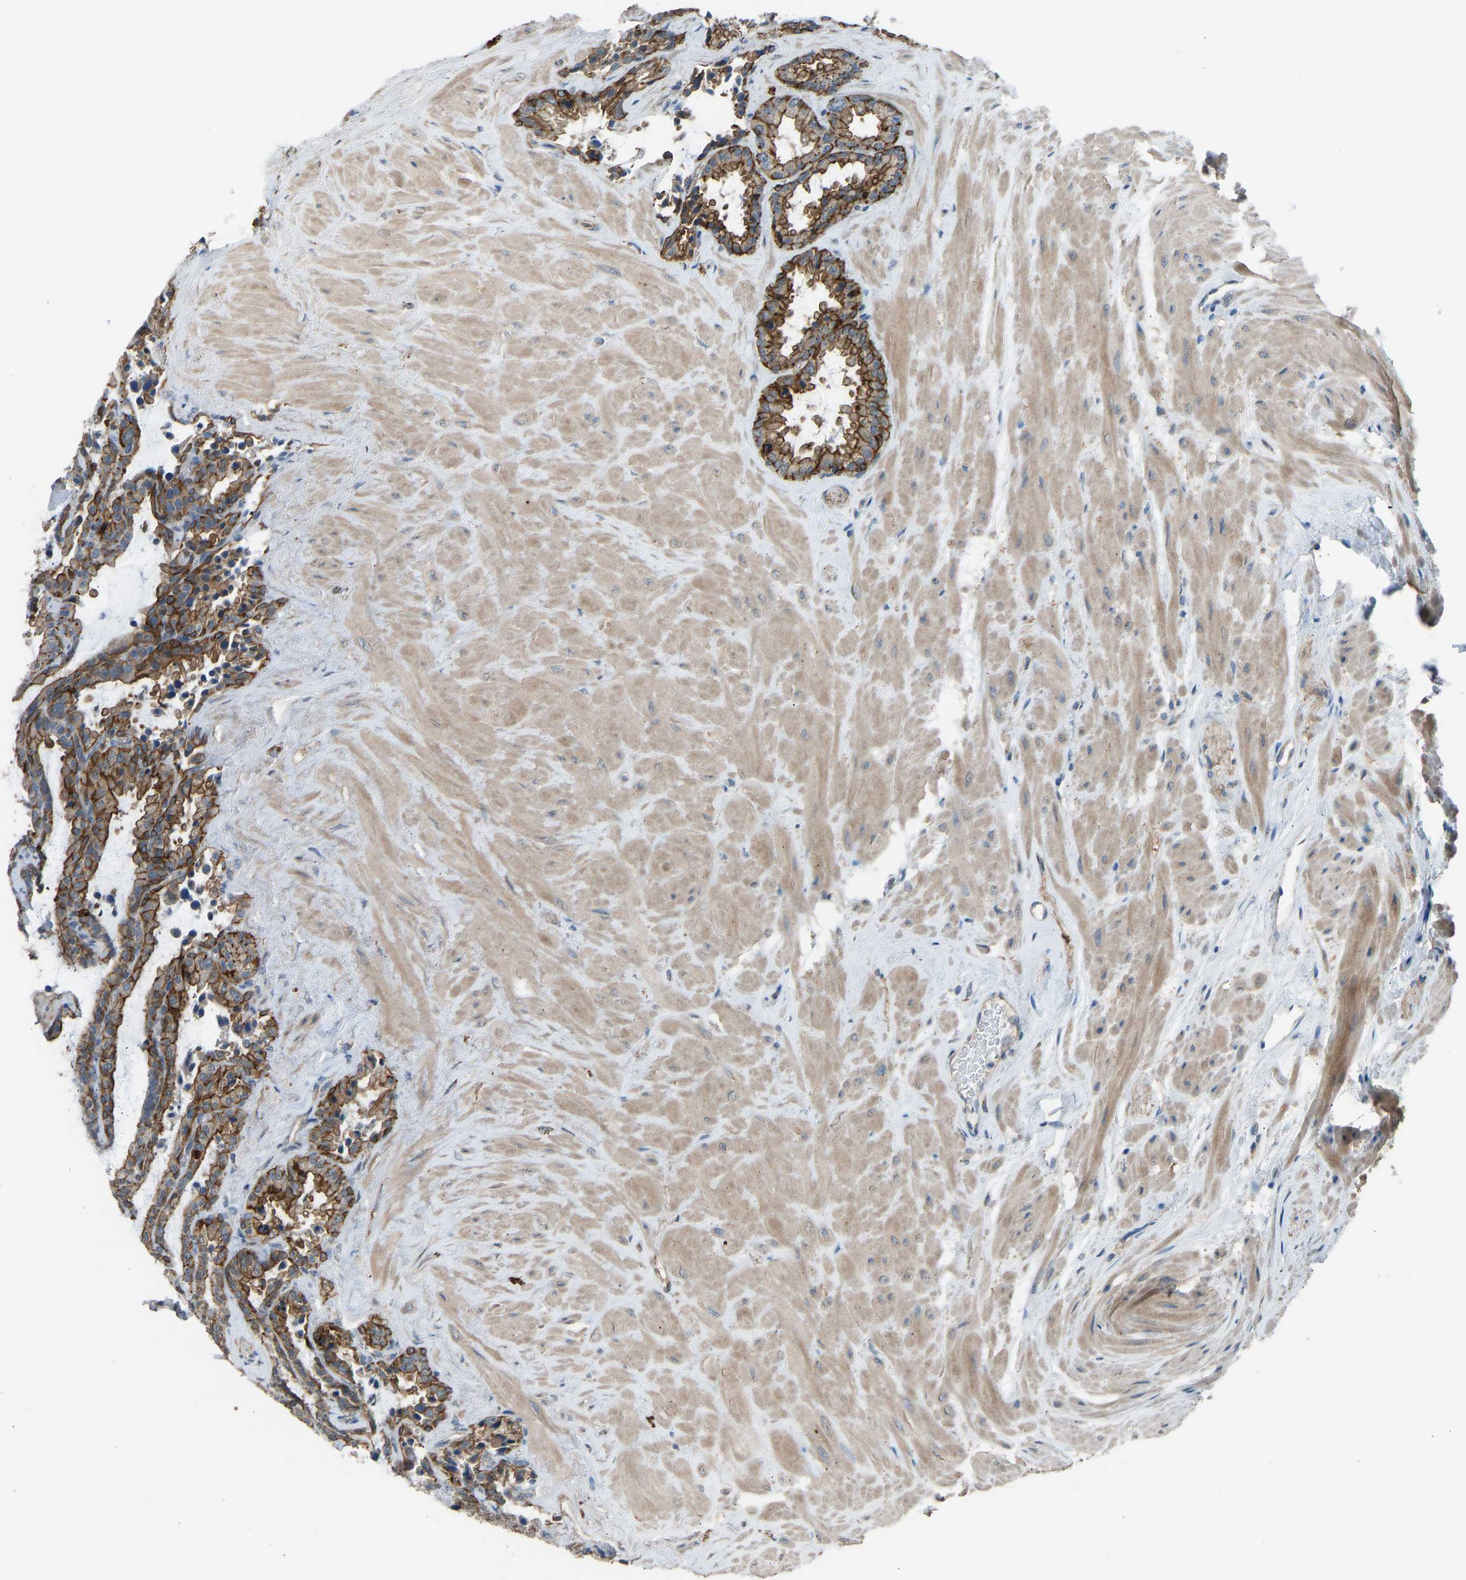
{"staining": {"intensity": "strong", "quantity": "25%-75%", "location": "cytoplasmic/membranous"}, "tissue": "seminal vesicle", "cell_type": "Glandular cells", "image_type": "normal", "snomed": [{"axis": "morphology", "description": "Normal tissue, NOS"}, {"axis": "topography", "description": "Seminal veicle"}], "caption": "The immunohistochemical stain shows strong cytoplasmic/membranous expression in glandular cells of benign seminal vesicle.", "gene": "SLC43A1", "patient": {"sex": "male", "age": 46}}